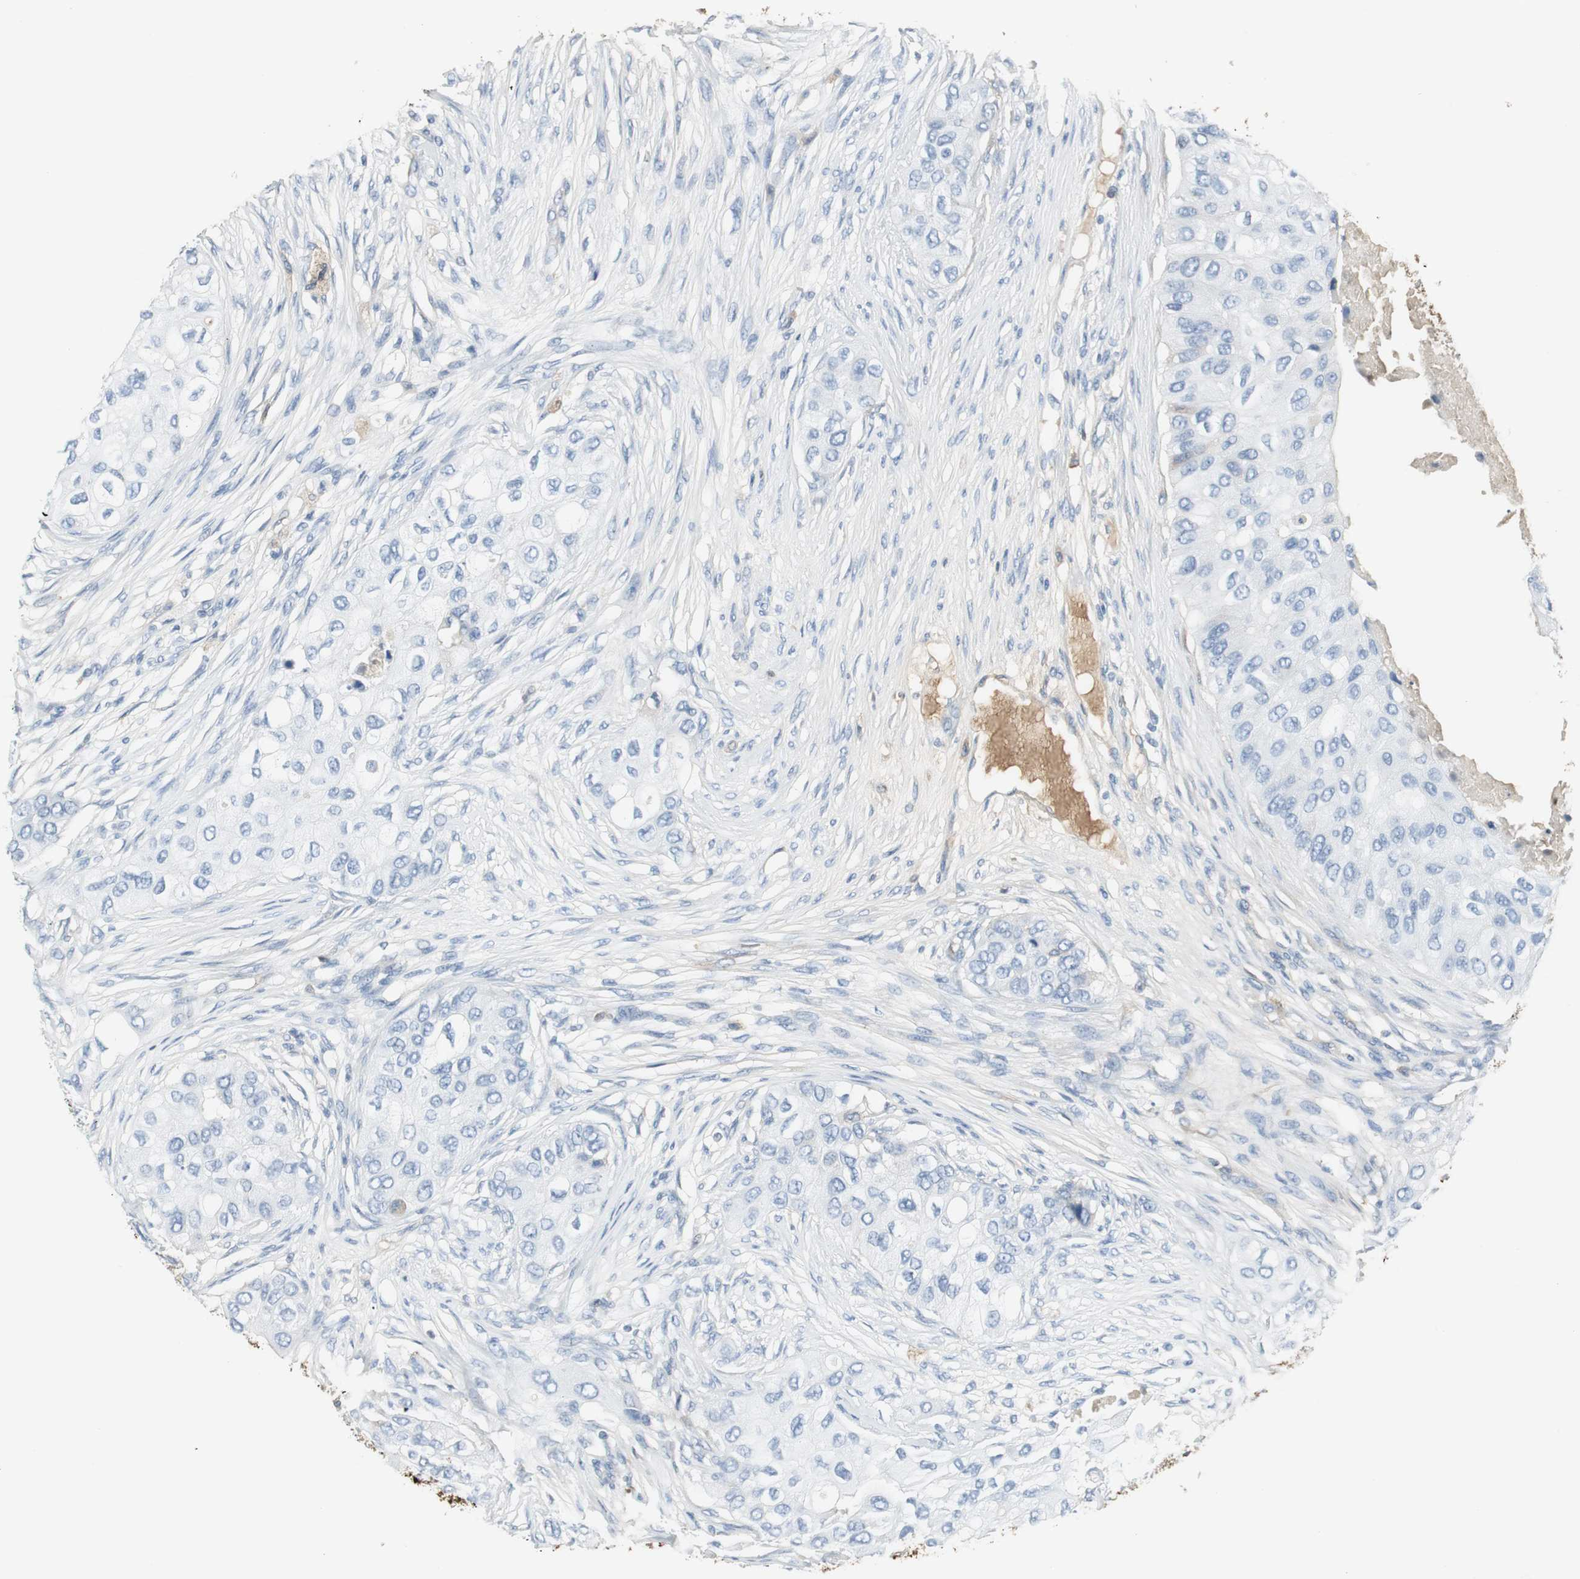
{"staining": {"intensity": "weak", "quantity": "<25%", "location": "cytoplasmic/membranous"}, "tissue": "breast cancer", "cell_type": "Tumor cells", "image_type": "cancer", "snomed": [{"axis": "morphology", "description": "Normal tissue, NOS"}, {"axis": "morphology", "description": "Duct carcinoma"}, {"axis": "topography", "description": "Breast"}], "caption": "This is an IHC micrograph of breast cancer (invasive ductal carcinoma). There is no staining in tumor cells.", "gene": "IGHA1", "patient": {"sex": "female", "age": 49}}